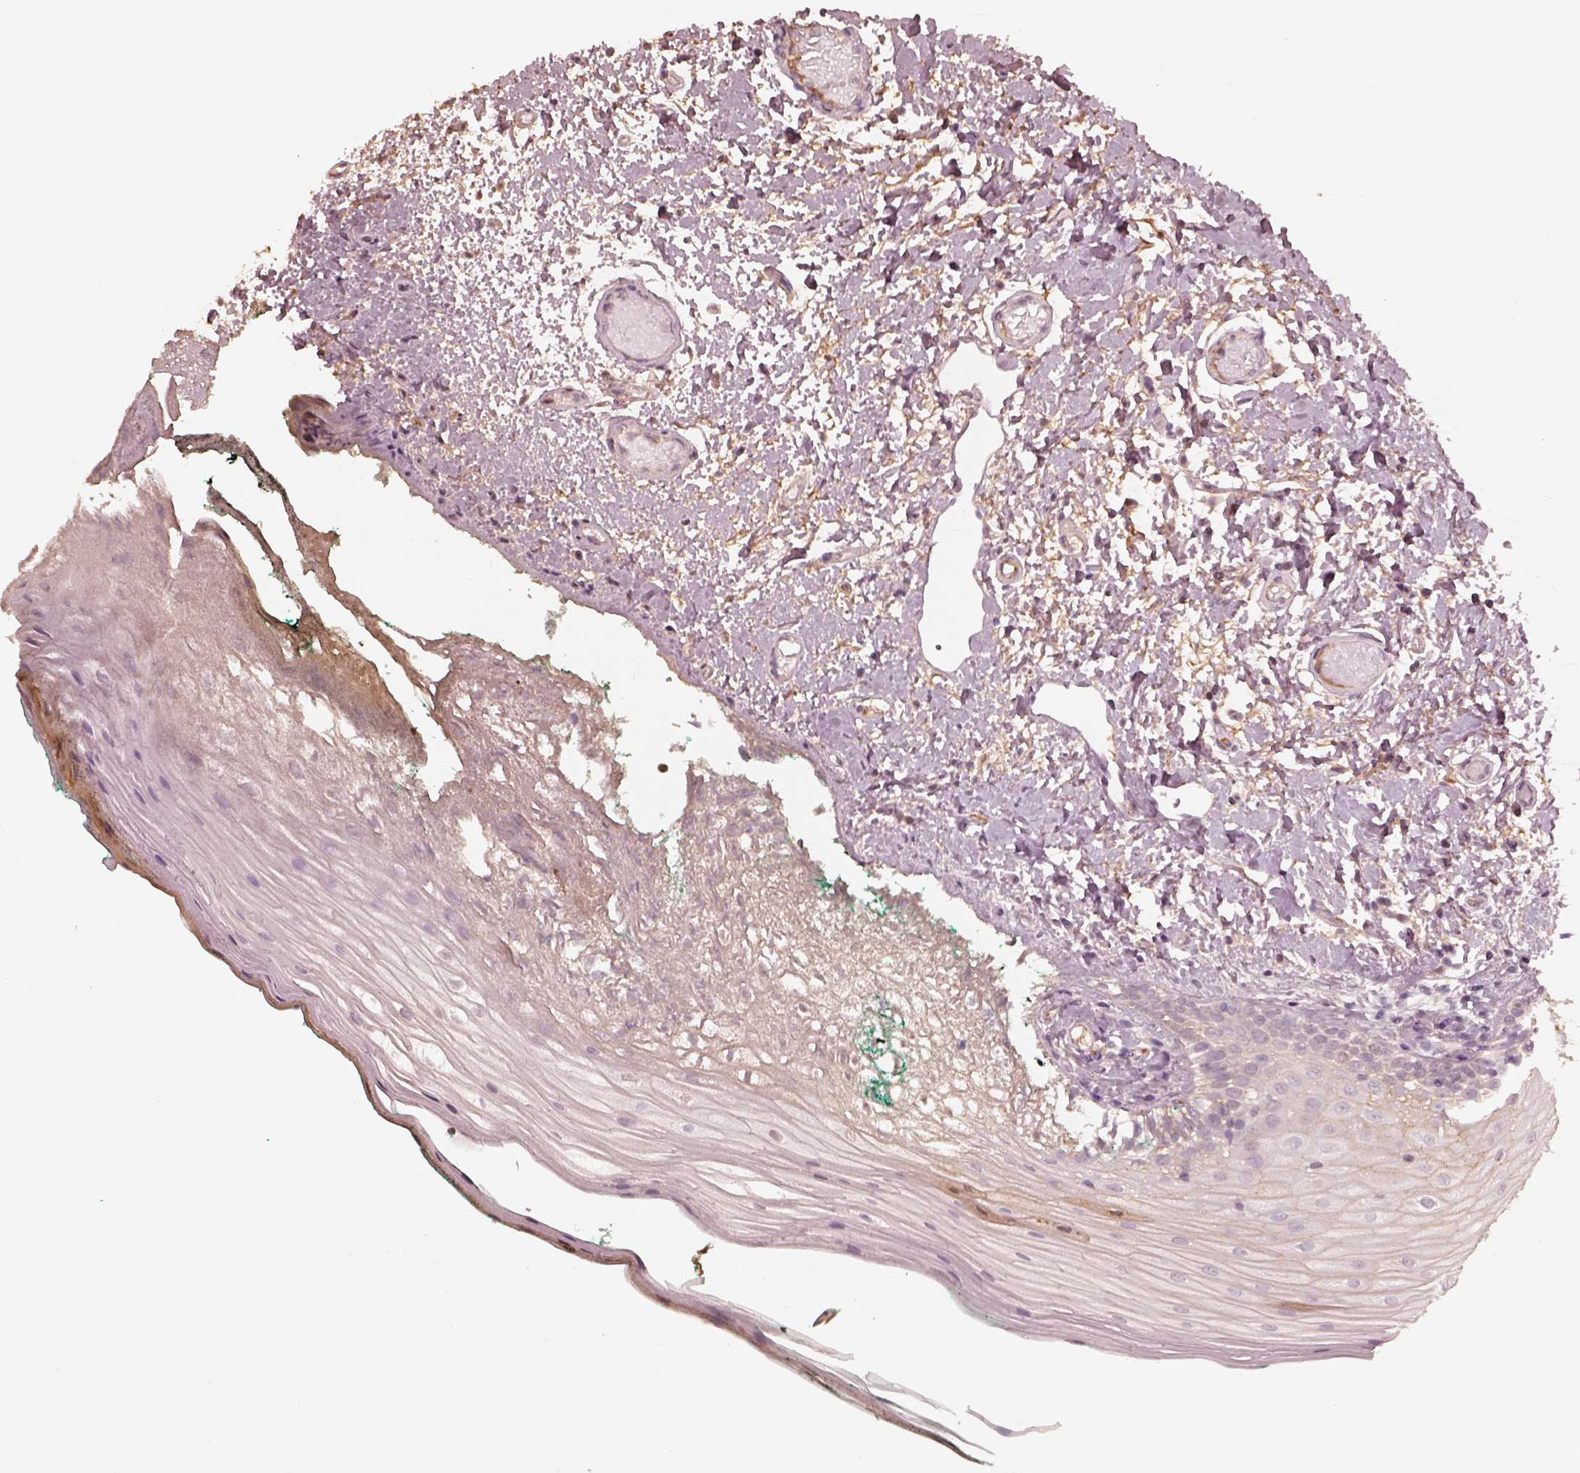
{"staining": {"intensity": "negative", "quantity": "none", "location": "none"}, "tissue": "oral mucosa", "cell_type": "Squamous epithelial cells", "image_type": "normal", "snomed": [{"axis": "morphology", "description": "Normal tissue, NOS"}, {"axis": "topography", "description": "Oral tissue"}], "caption": "Squamous epithelial cells show no significant expression in unremarkable oral mucosa. The staining was performed using DAB (3,3'-diaminobenzidine) to visualize the protein expression in brown, while the nuclei were stained in blue with hematoxylin (Magnification: 20x).", "gene": "TF", "patient": {"sex": "female", "age": 83}}